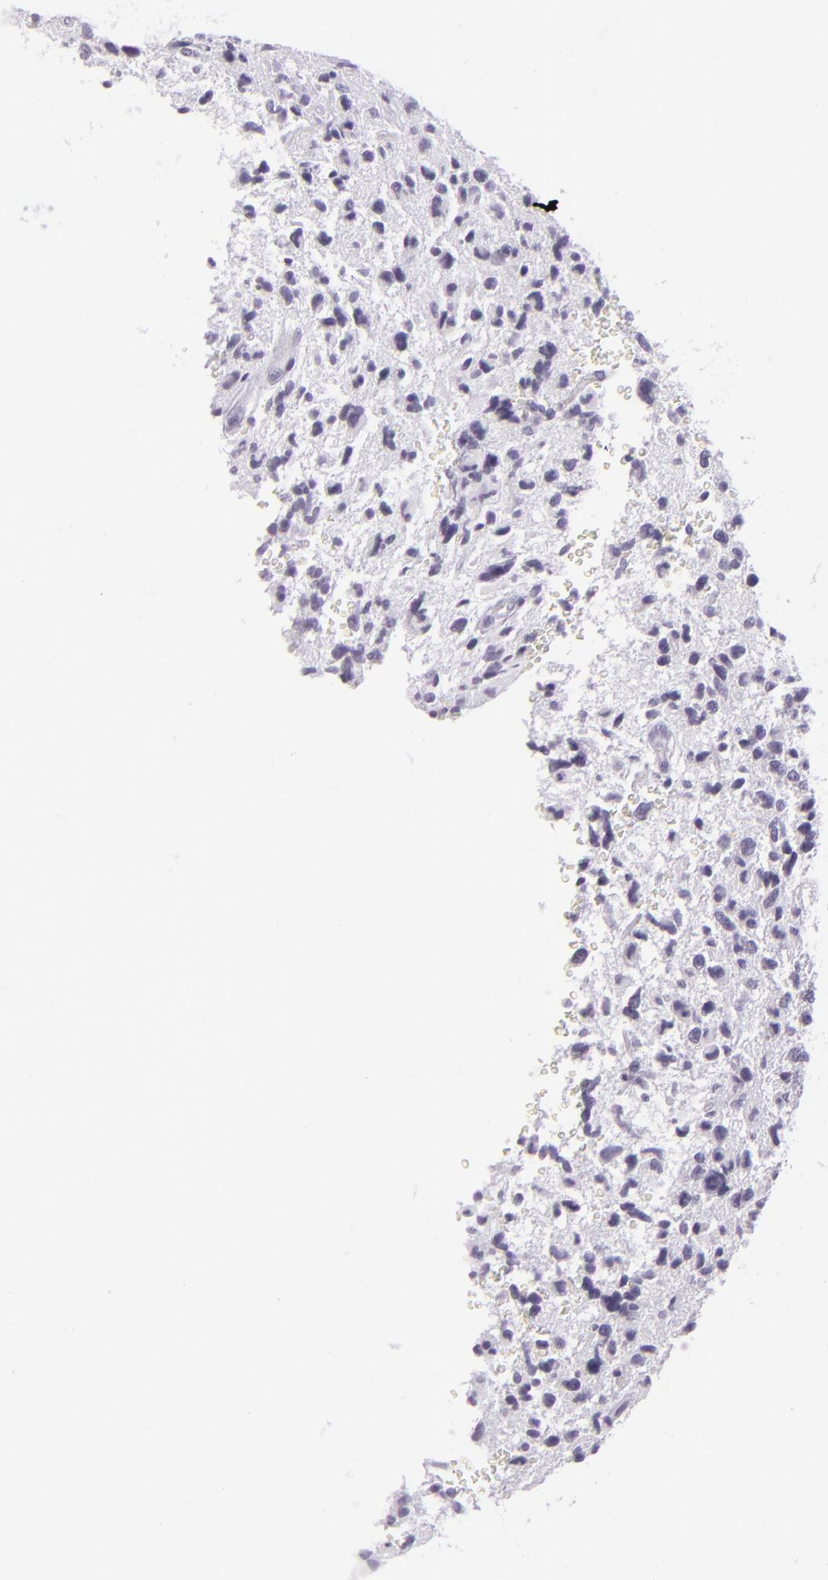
{"staining": {"intensity": "negative", "quantity": "none", "location": "none"}, "tissue": "glioma", "cell_type": "Tumor cells", "image_type": "cancer", "snomed": [{"axis": "morphology", "description": "Glioma, malignant, High grade"}, {"axis": "topography", "description": "Brain"}], "caption": "This photomicrograph is of glioma stained with IHC to label a protein in brown with the nuclei are counter-stained blue. There is no expression in tumor cells.", "gene": "MUC6", "patient": {"sex": "female", "age": 60}}